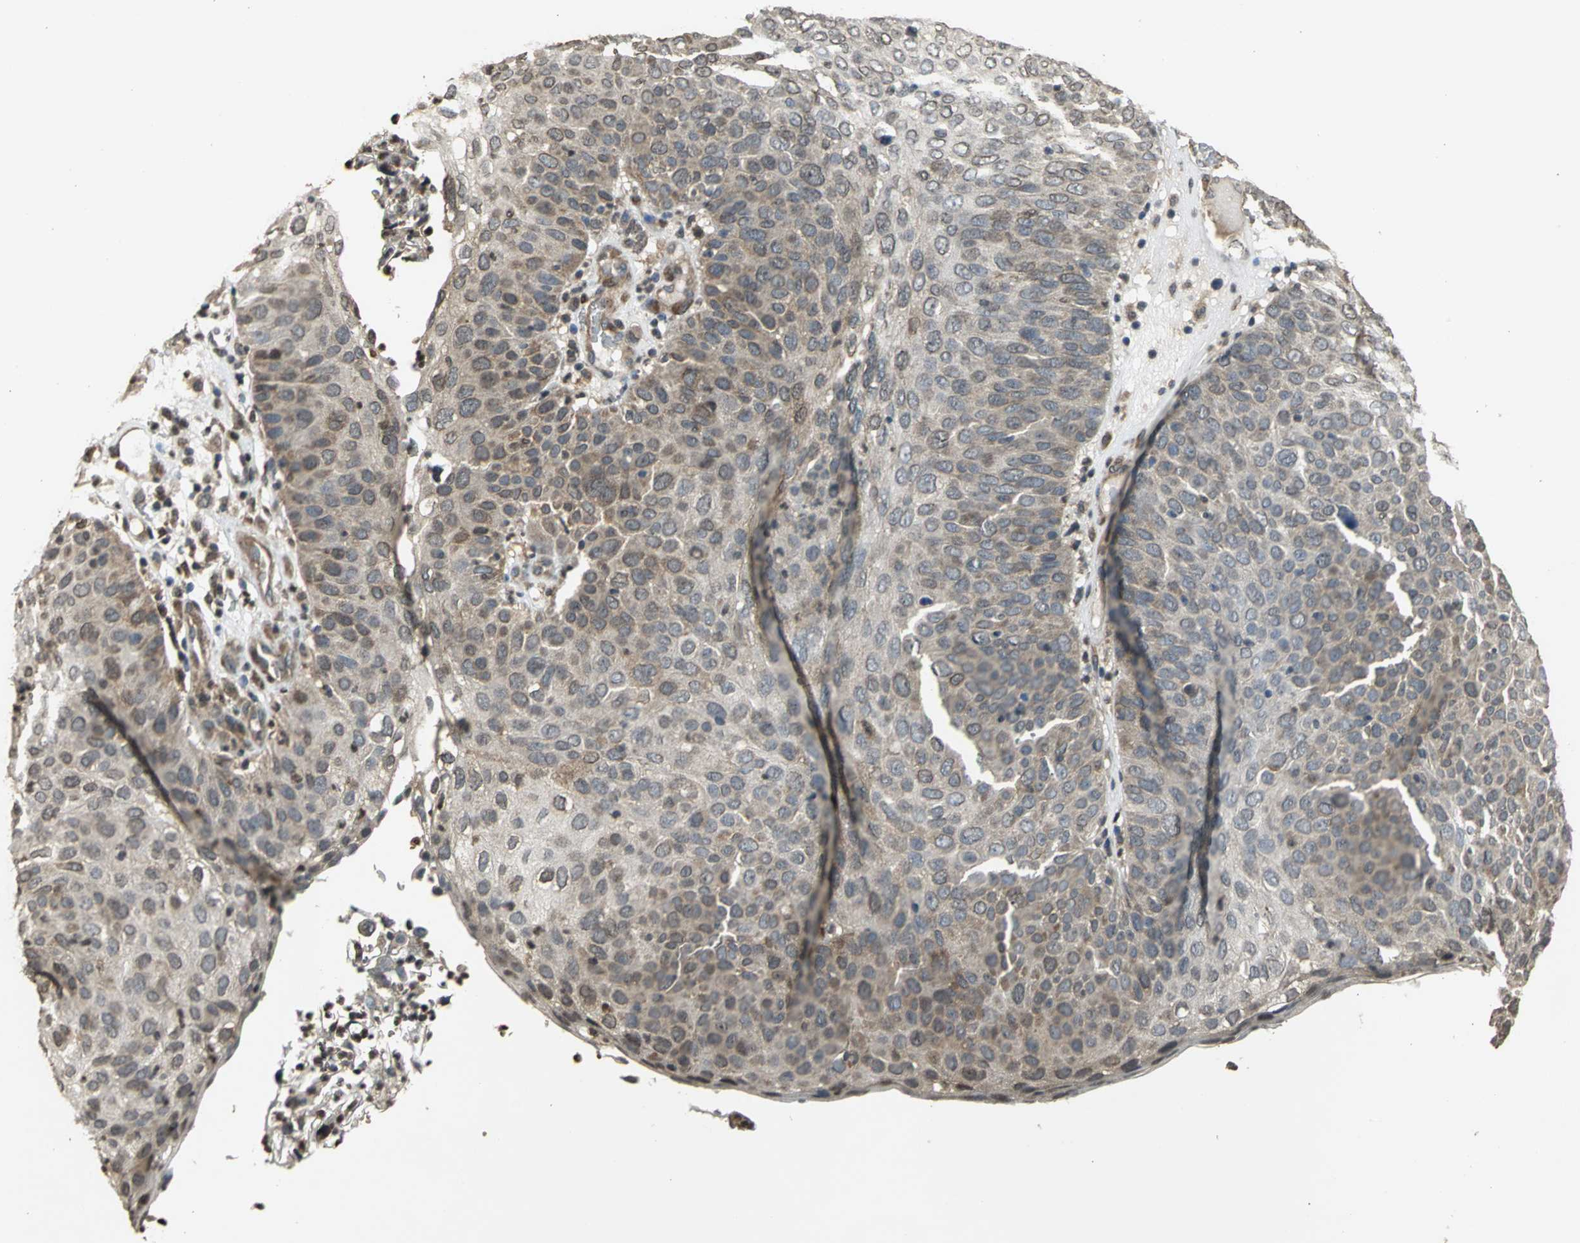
{"staining": {"intensity": "moderate", "quantity": ">75%", "location": "cytoplasmic/membranous"}, "tissue": "skin cancer", "cell_type": "Tumor cells", "image_type": "cancer", "snomed": [{"axis": "morphology", "description": "Squamous cell carcinoma, NOS"}, {"axis": "topography", "description": "Skin"}], "caption": "Squamous cell carcinoma (skin) tissue shows moderate cytoplasmic/membranous expression in approximately >75% of tumor cells, visualized by immunohistochemistry.", "gene": "AHR", "patient": {"sex": "male", "age": 87}}